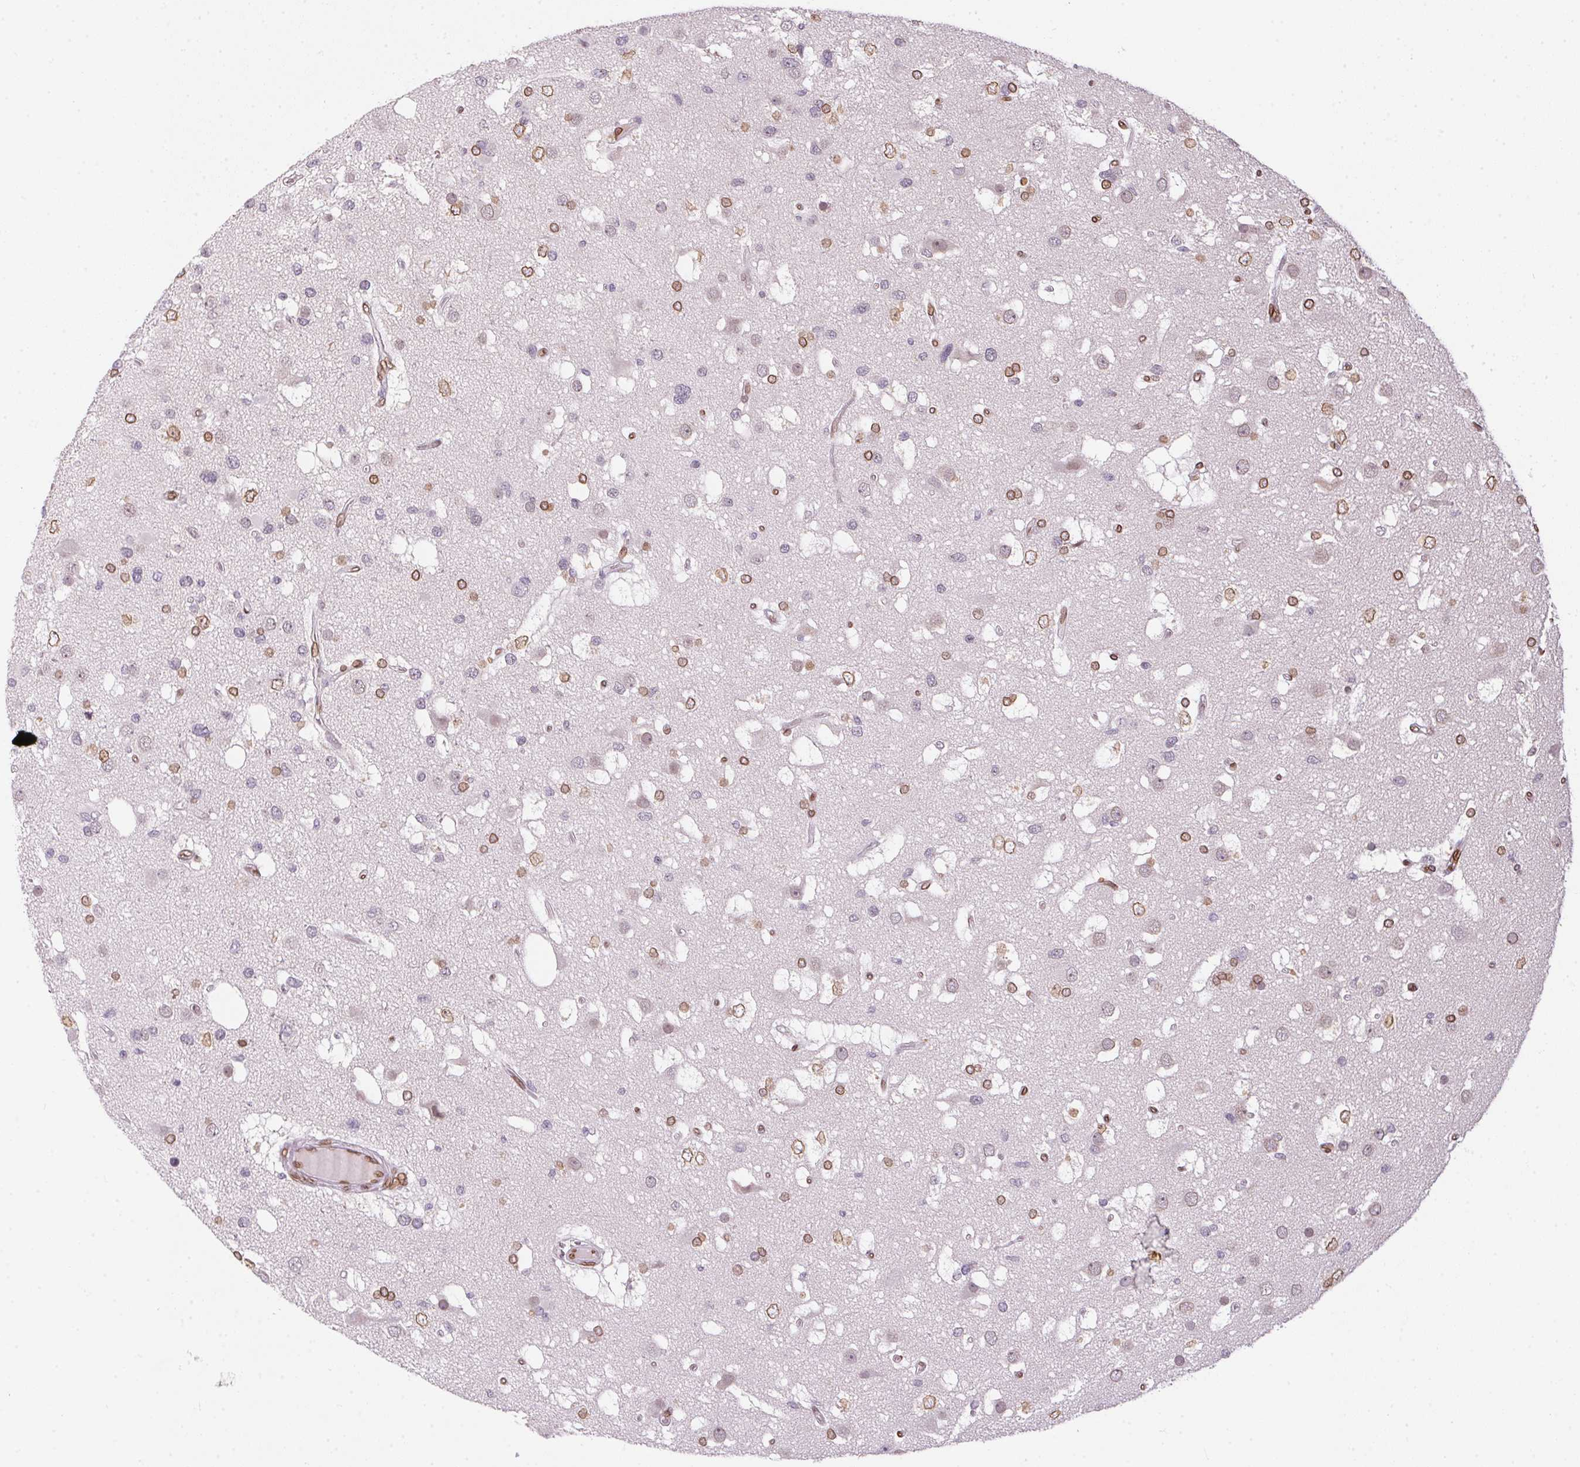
{"staining": {"intensity": "negative", "quantity": "none", "location": "none"}, "tissue": "glioma", "cell_type": "Tumor cells", "image_type": "cancer", "snomed": [{"axis": "morphology", "description": "Glioma, malignant, High grade"}, {"axis": "topography", "description": "Brain"}], "caption": "Immunohistochemical staining of human malignant glioma (high-grade) reveals no significant staining in tumor cells.", "gene": "TMEM175", "patient": {"sex": "male", "age": 53}}